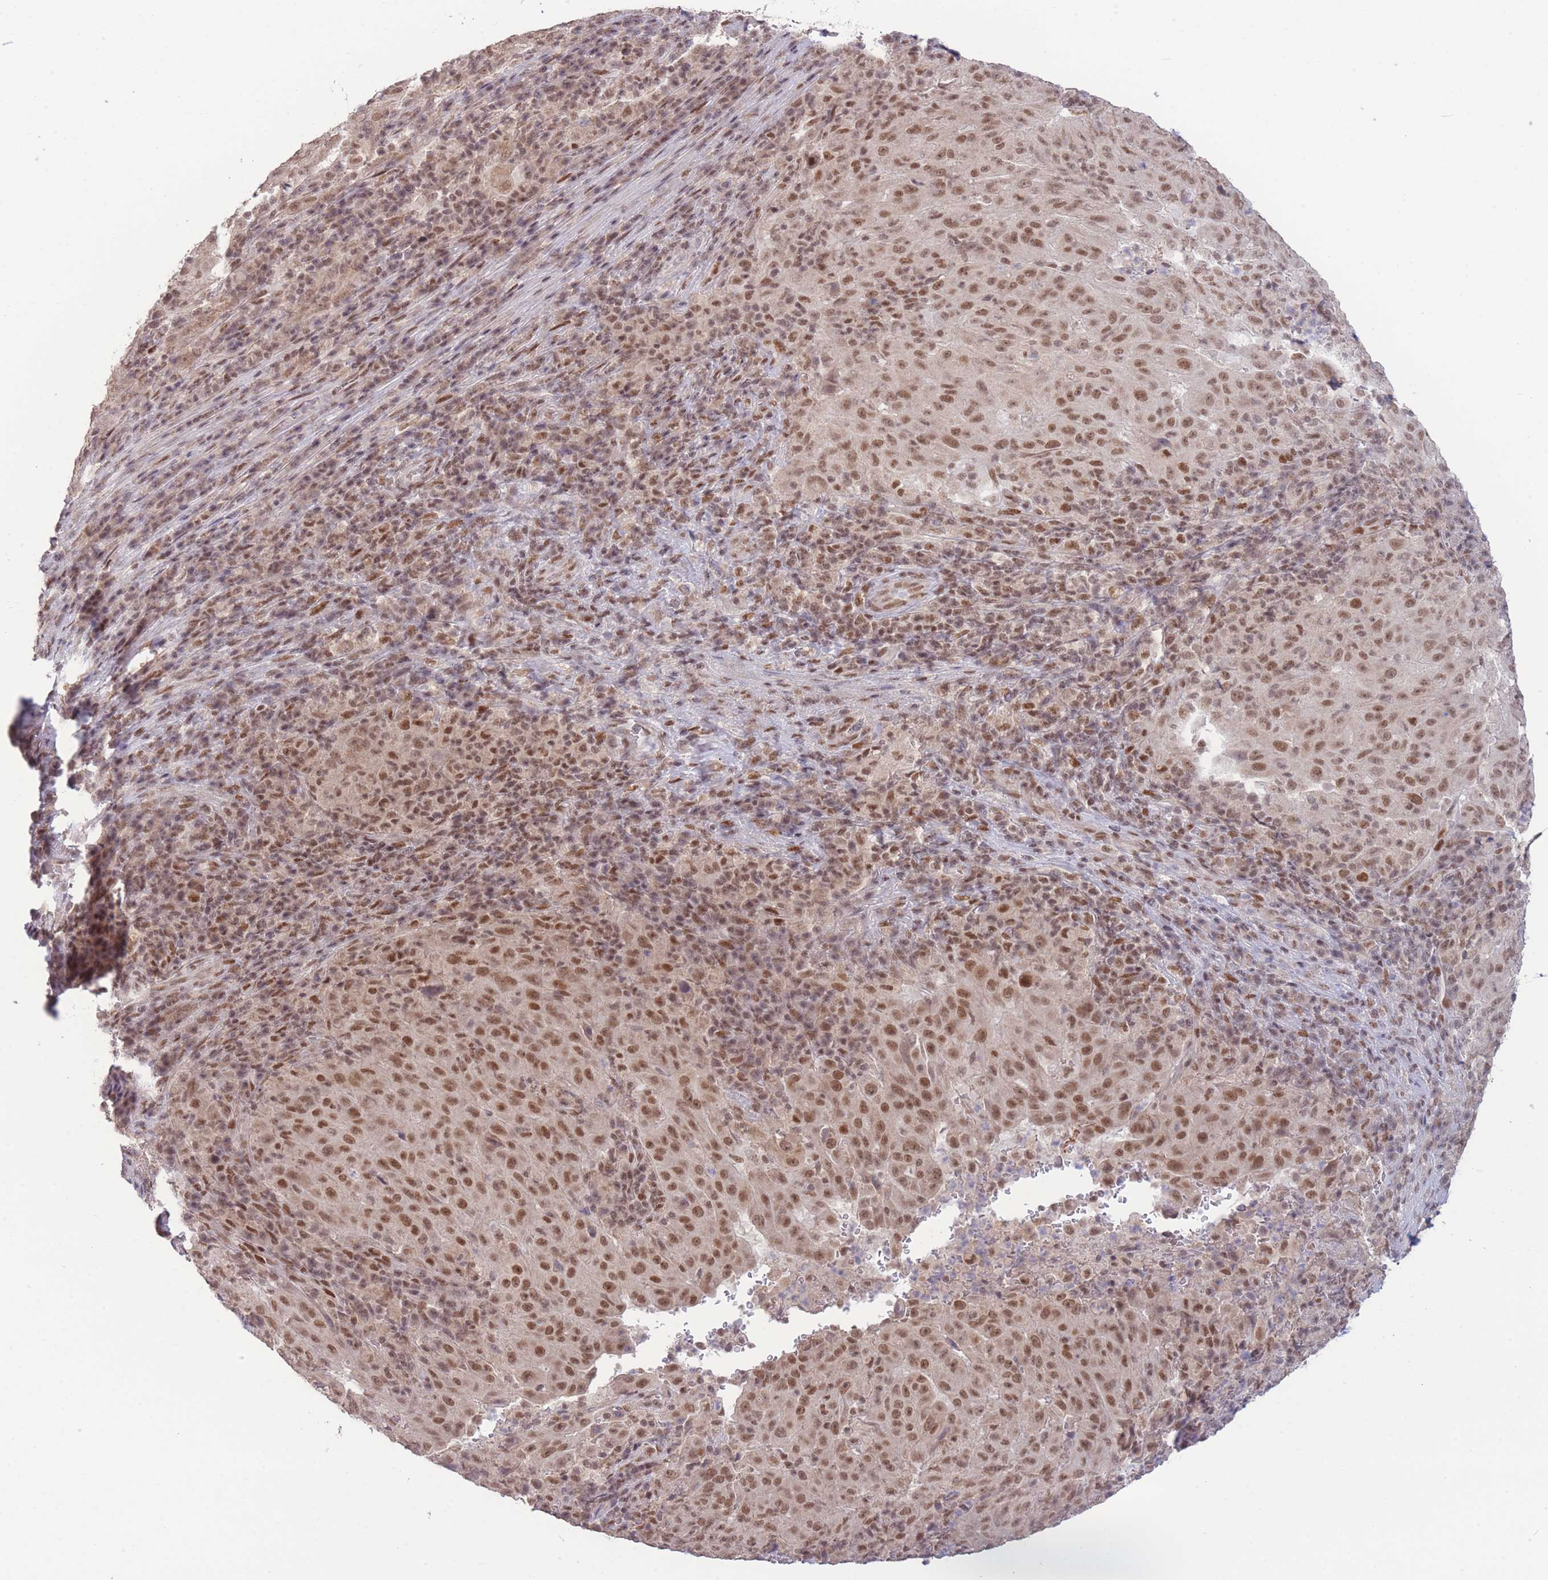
{"staining": {"intensity": "moderate", "quantity": ">75%", "location": "nuclear"}, "tissue": "pancreatic cancer", "cell_type": "Tumor cells", "image_type": "cancer", "snomed": [{"axis": "morphology", "description": "Adenocarcinoma, NOS"}, {"axis": "topography", "description": "Pancreas"}], "caption": "The immunohistochemical stain labels moderate nuclear expression in tumor cells of pancreatic cancer (adenocarcinoma) tissue. (brown staining indicates protein expression, while blue staining denotes nuclei).", "gene": "CARD8", "patient": {"sex": "male", "age": 63}}